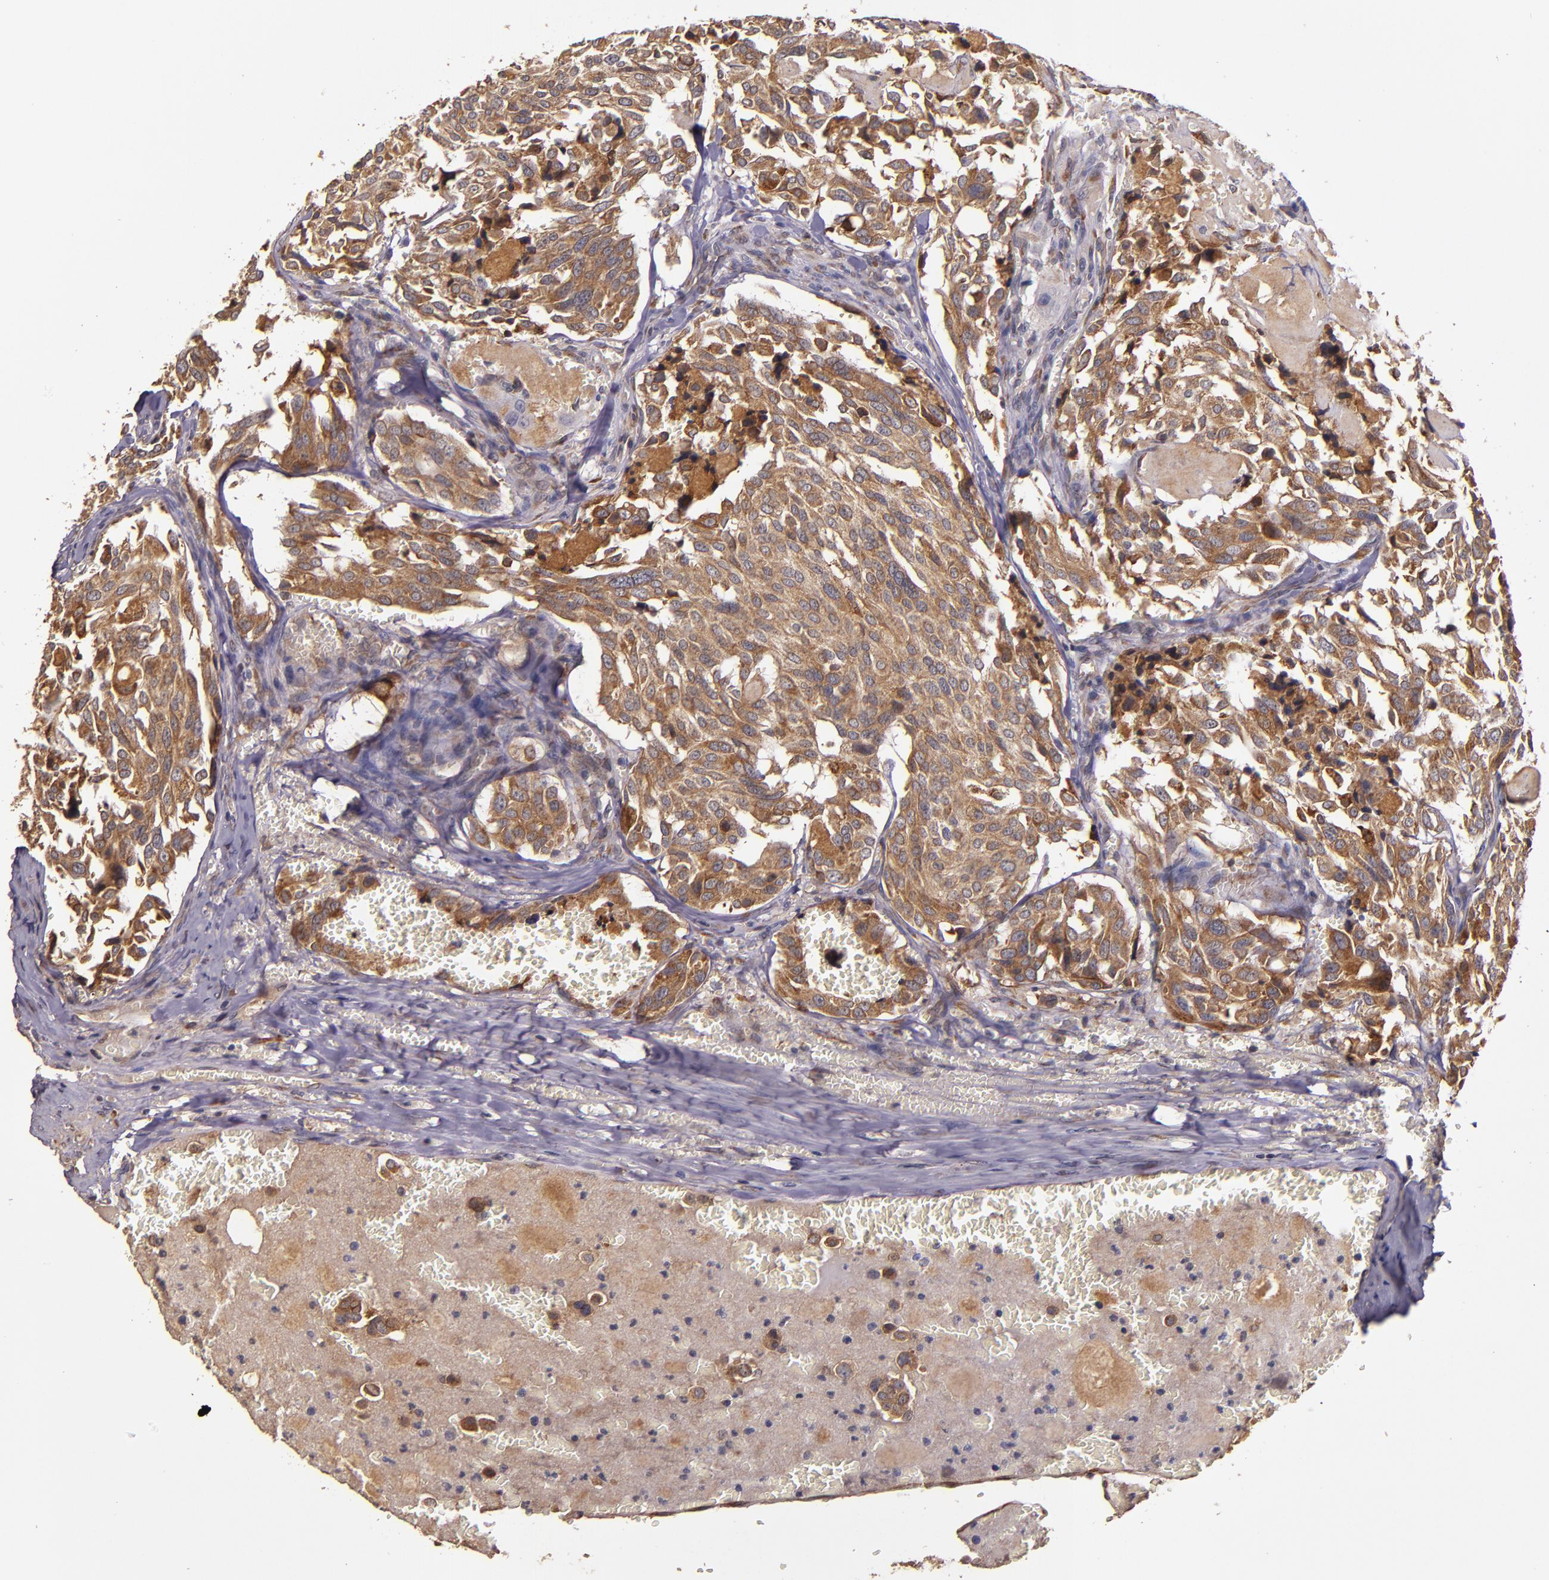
{"staining": {"intensity": "moderate", "quantity": ">75%", "location": "cytoplasmic/membranous"}, "tissue": "thyroid cancer", "cell_type": "Tumor cells", "image_type": "cancer", "snomed": [{"axis": "morphology", "description": "Carcinoma, NOS"}, {"axis": "morphology", "description": "Carcinoid, malignant, NOS"}, {"axis": "topography", "description": "Thyroid gland"}], "caption": "Thyroid cancer (malignant carcinoid) stained with a protein marker reveals moderate staining in tumor cells.", "gene": "PRAF2", "patient": {"sex": "male", "age": 33}}